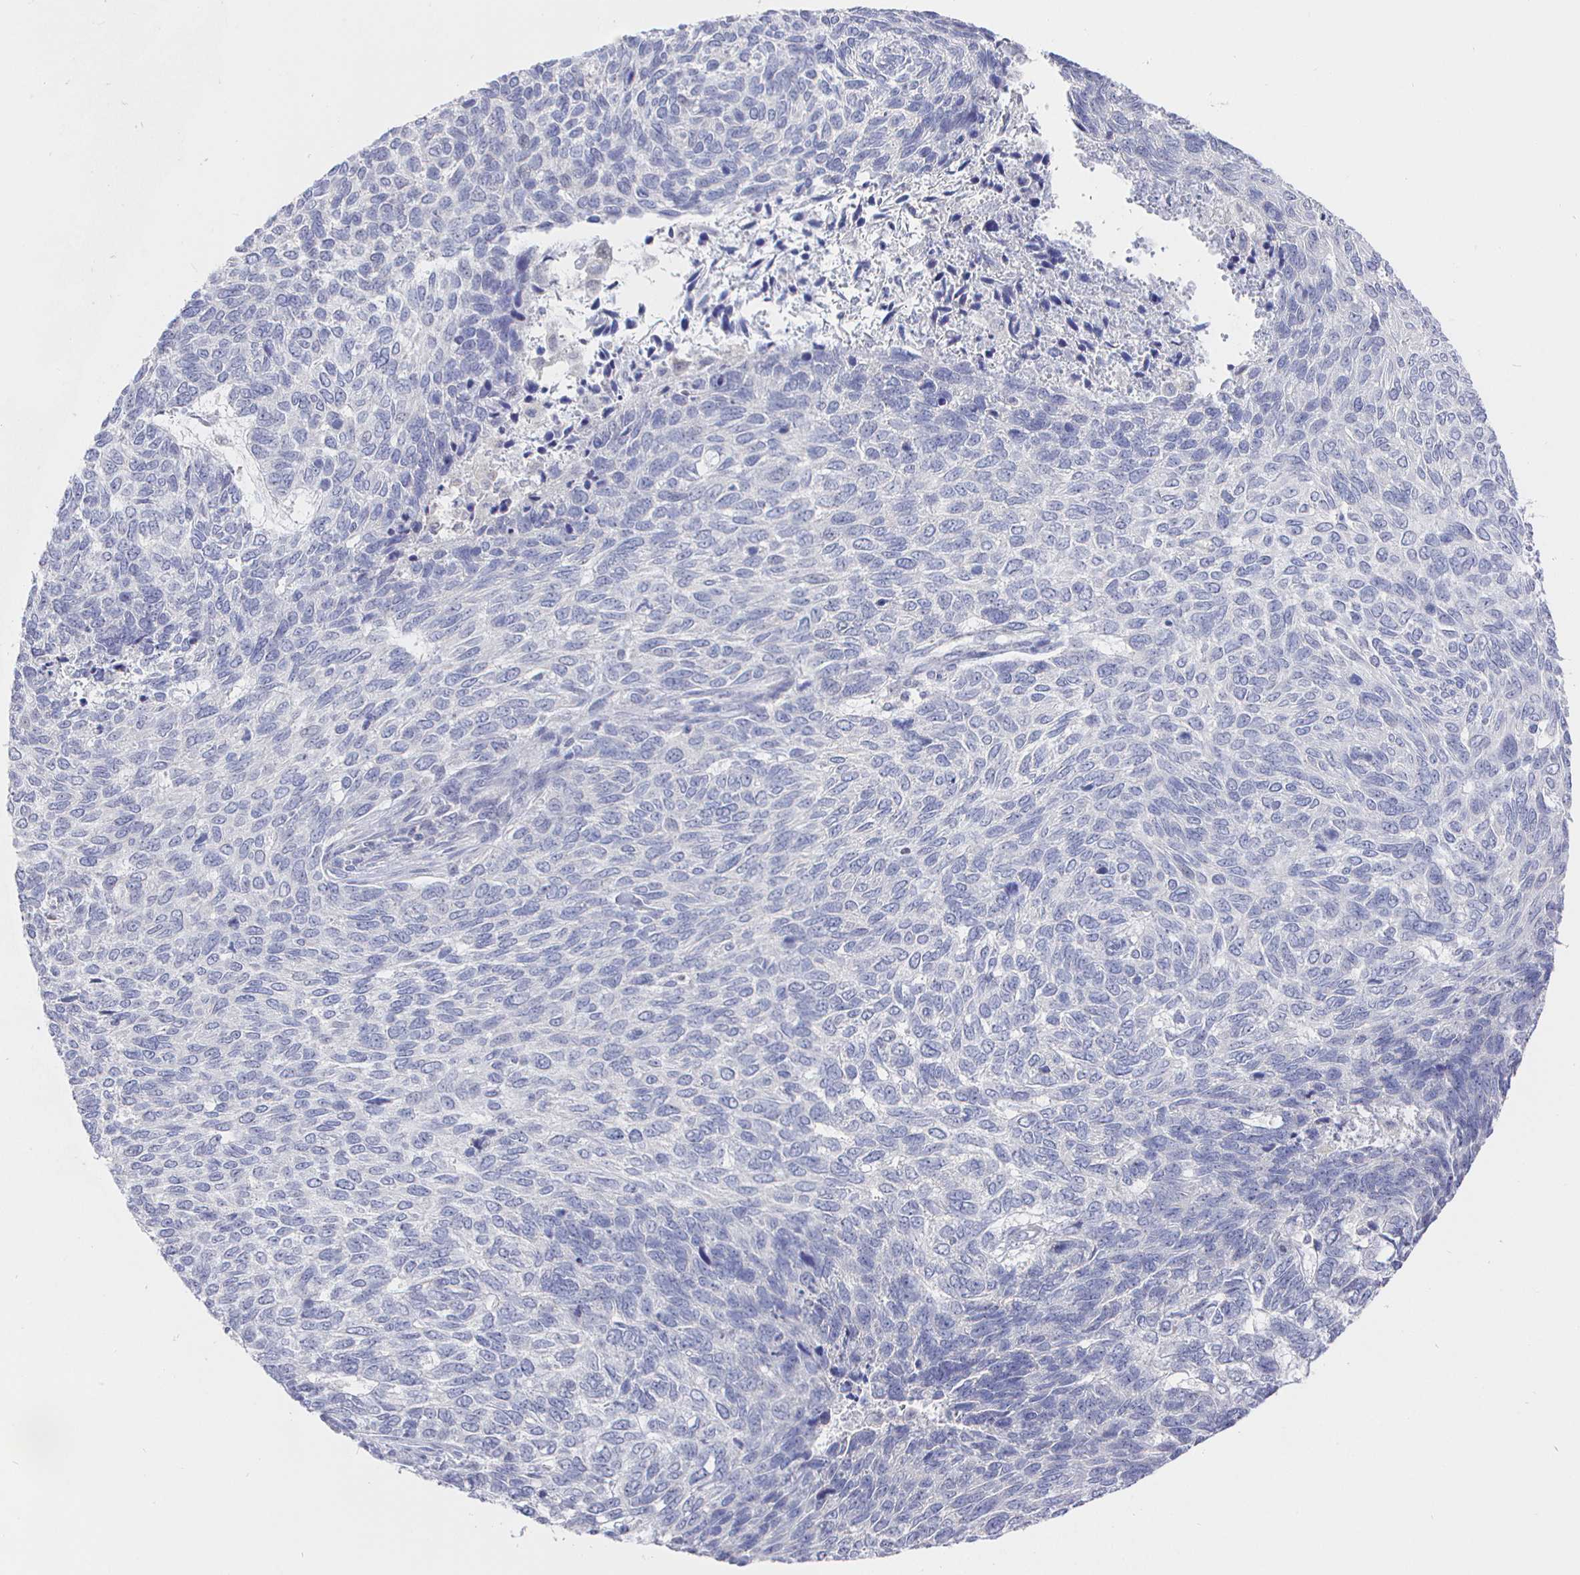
{"staining": {"intensity": "negative", "quantity": "none", "location": "none"}, "tissue": "skin cancer", "cell_type": "Tumor cells", "image_type": "cancer", "snomed": [{"axis": "morphology", "description": "Basal cell carcinoma"}, {"axis": "topography", "description": "Skin"}], "caption": "Protein analysis of skin cancer exhibits no significant expression in tumor cells.", "gene": "LRRC23", "patient": {"sex": "female", "age": 65}}